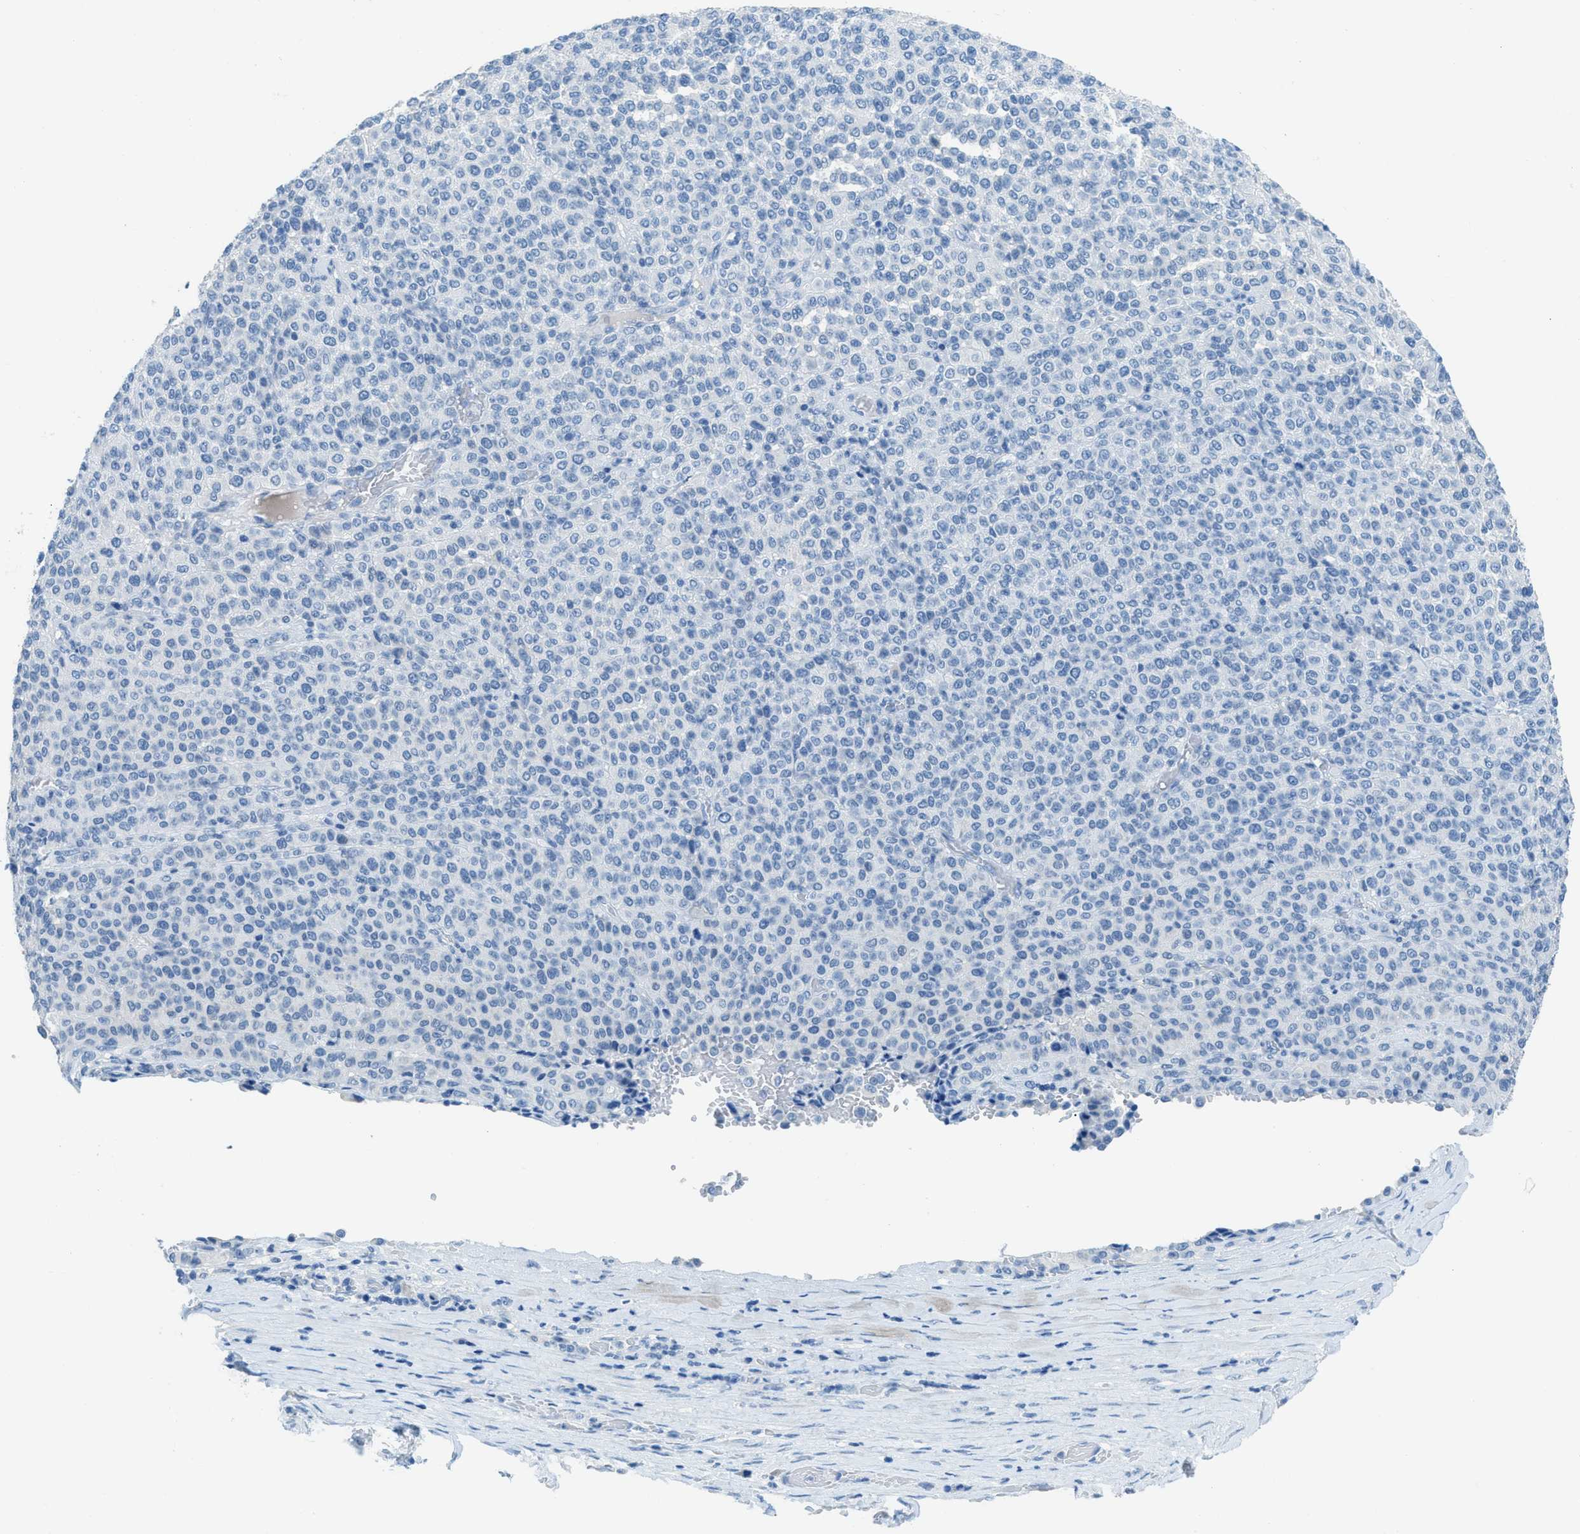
{"staining": {"intensity": "negative", "quantity": "none", "location": "none"}, "tissue": "melanoma", "cell_type": "Tumor cells", "image_type": "cancer", "snomed": [{"axis": "morphology", "description": "Malignant melanoma, Metastatic site"}, {"axis": "topography", "description": "Pancreas"}], "caption": "Tumor cells are negative for protein expression in human melanoma. (DAB (3,3'-diaminobenzidine) immunohistochemistry (IHC) with hematoxylin counter stain).", "gene": "ACAN", "patient": {"sex": "female", "age": 30}}